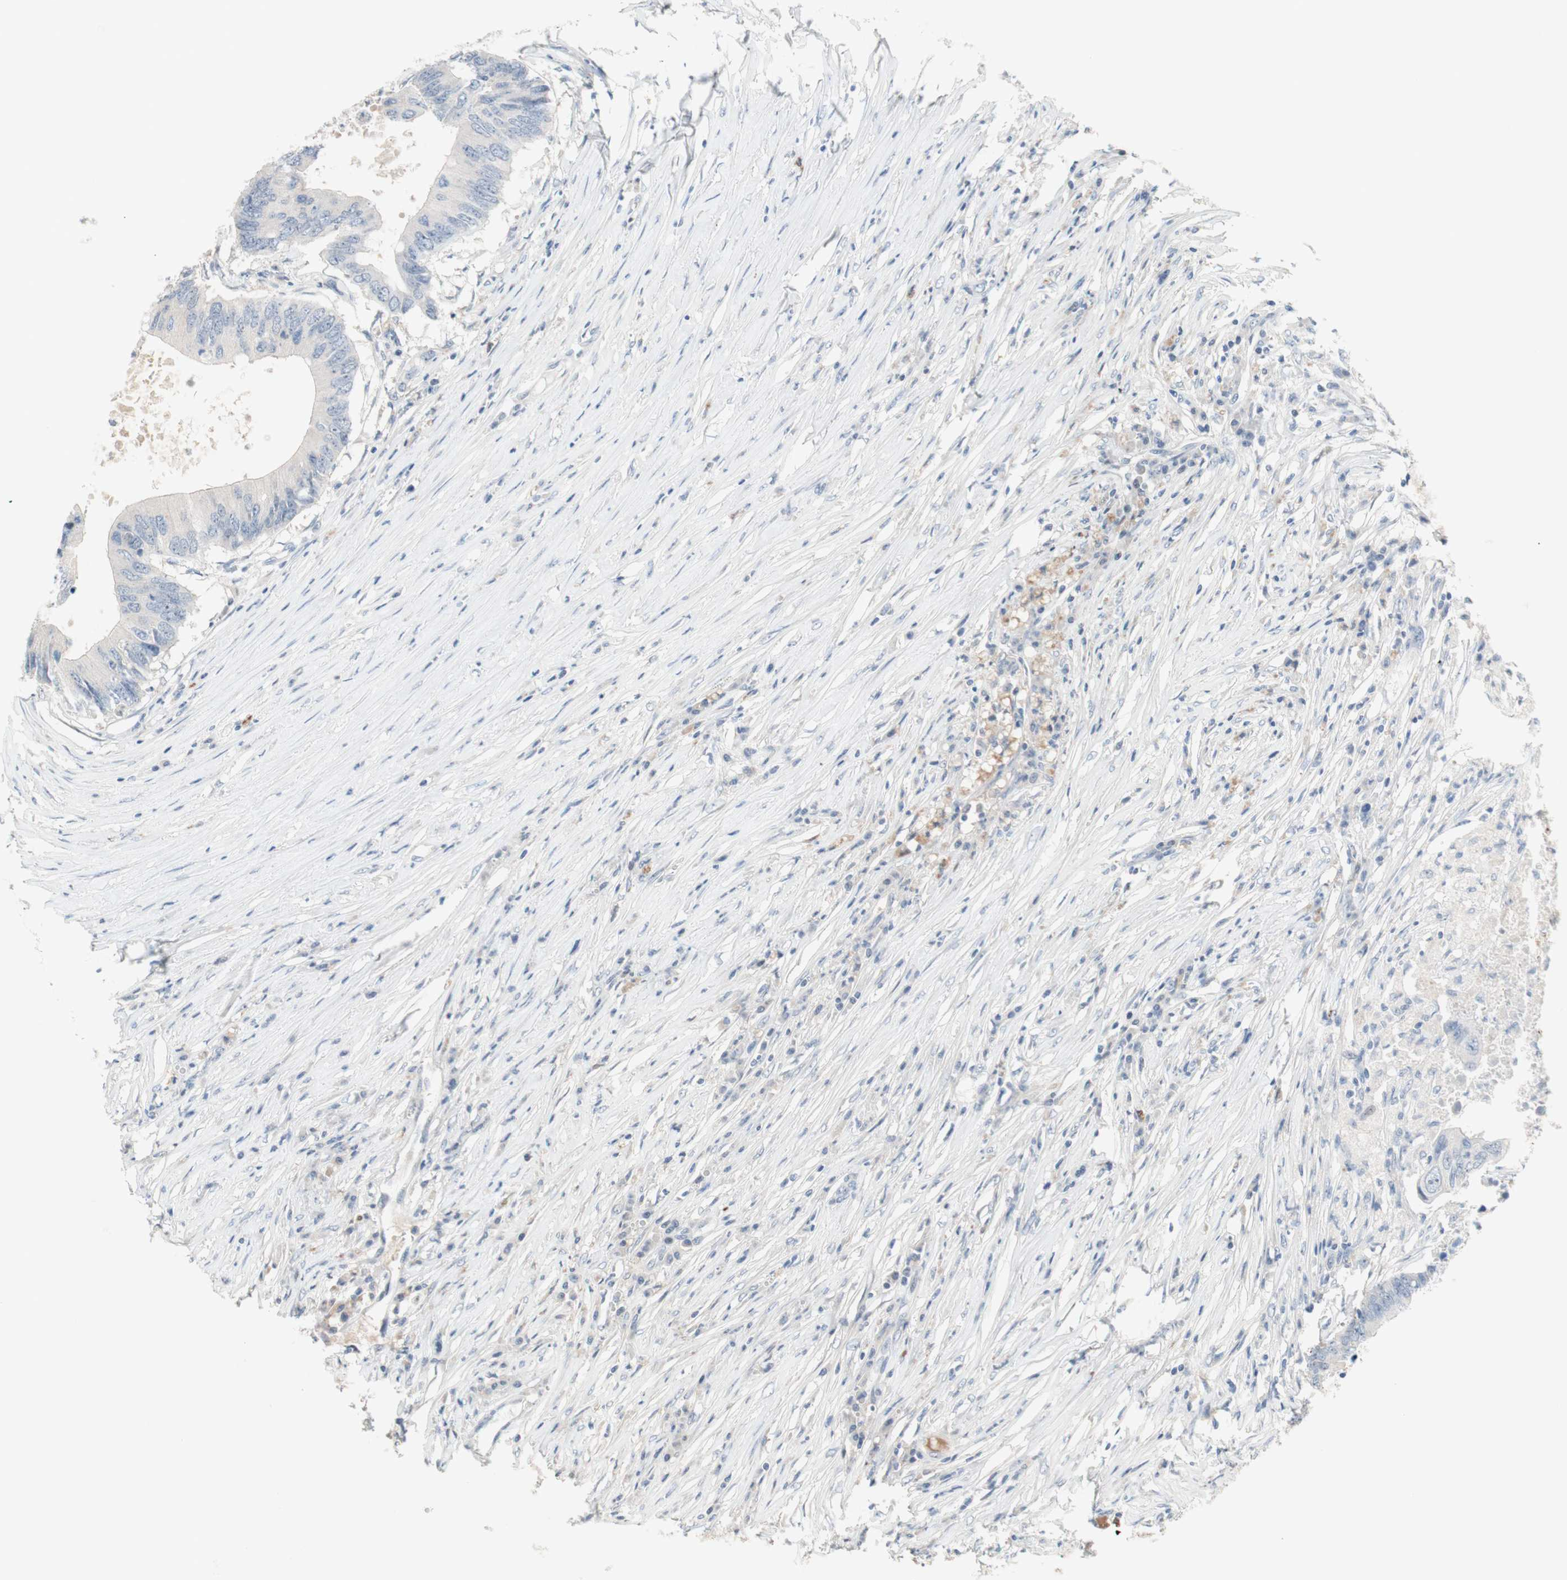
{"staining": {"intensity": "negative", "quantity": "none", "location": "none"}, "tissue": "colorectal cancer", "cell_type": "Tumor cells", "image_type": "cancer", "snomed": [{"axis": "morphology", "description": "Adenocarcinoma, NOS"}, {"axis": "topography", "description": "Colon"}], "caption": "This is a photomicrograph of immunohistochemistry staining of colorectal adenocarcinoma, which shows no positivity in tumor cells.", "gene": "PDZK1", "patient": {"sex": "male", "age": 71}}